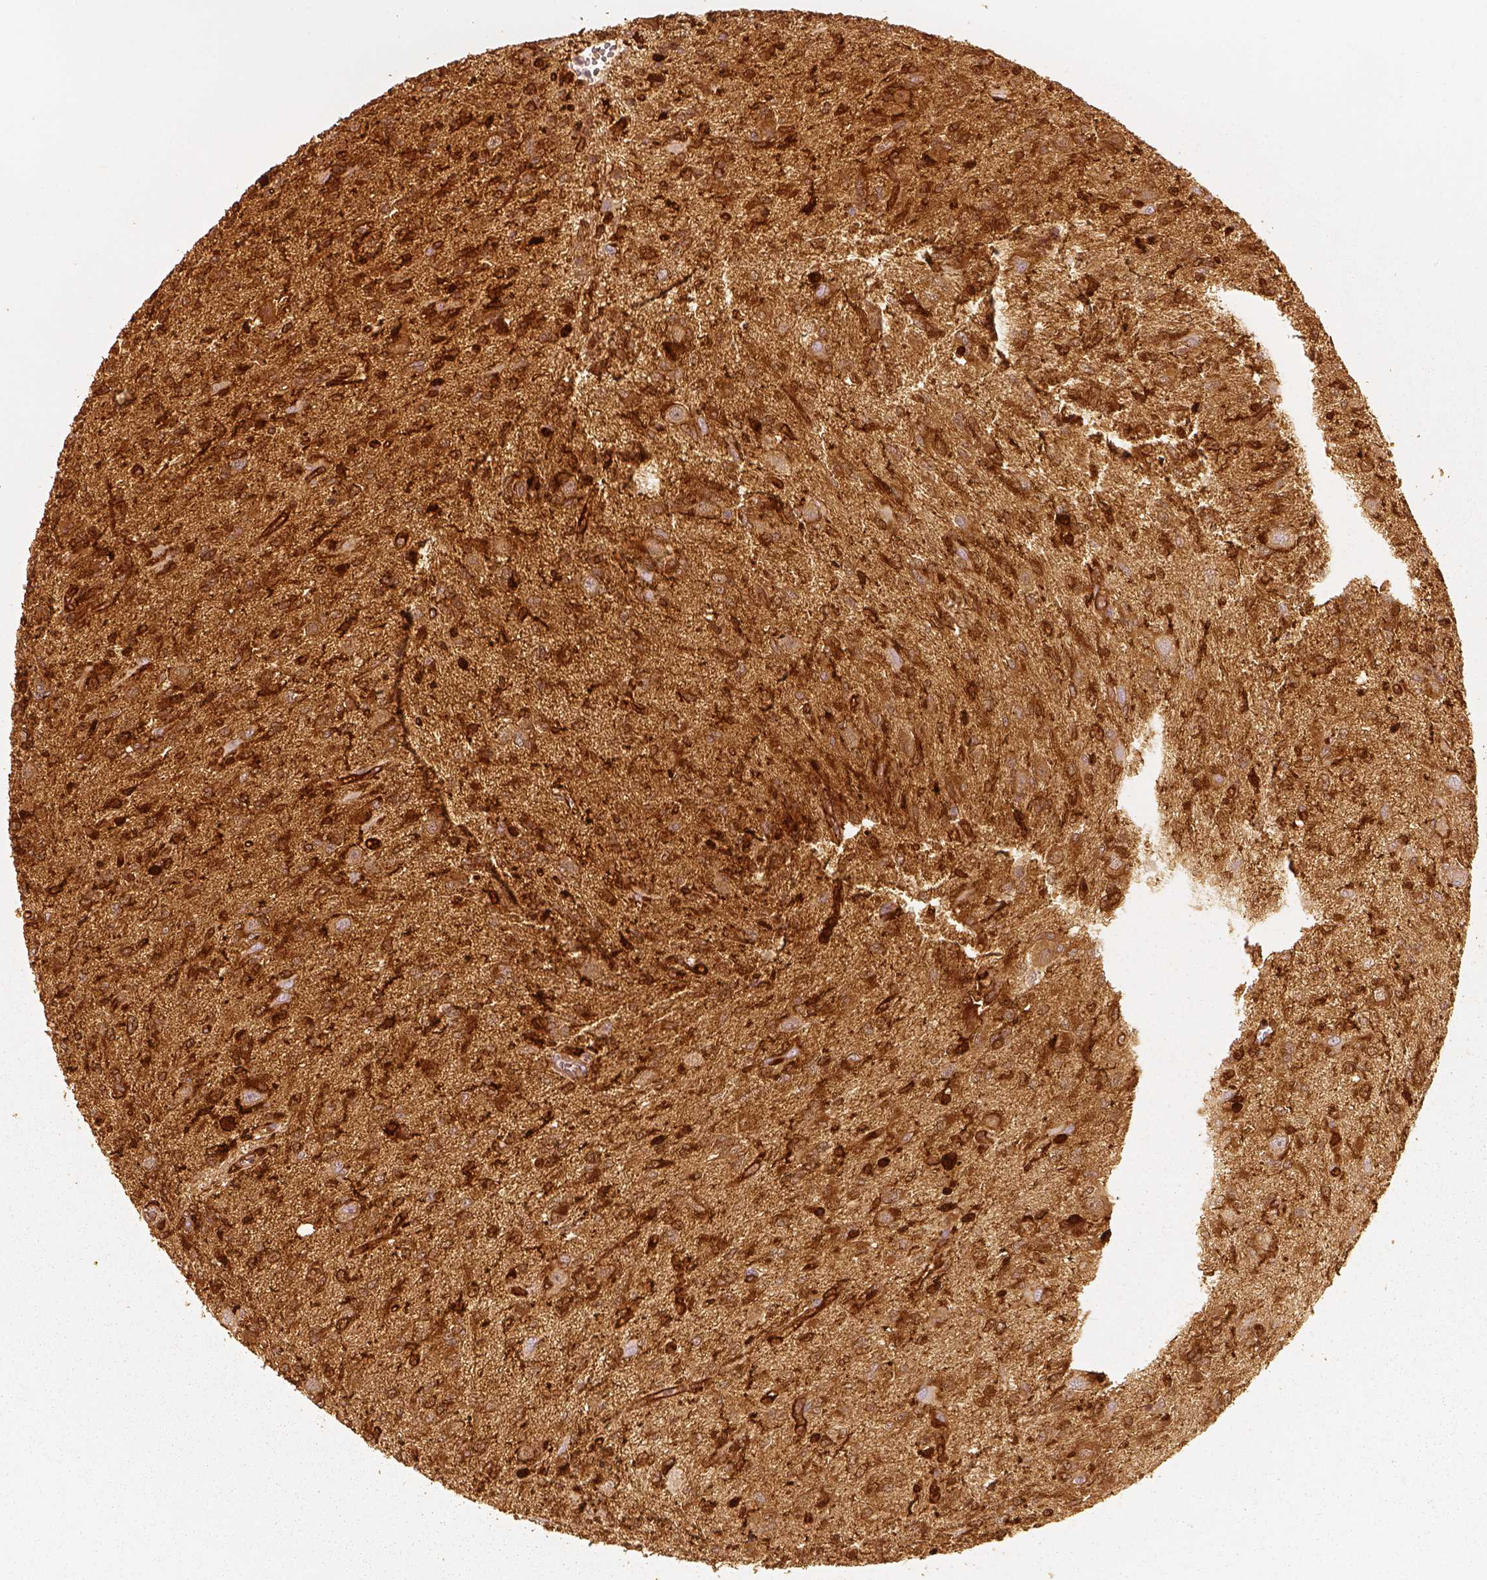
{"staining": {"intensity": "strong", "quantity": ">75%", "location": "cytoplasmic/membranous"}, "tissue": "glioma", "cell_type": "Tumor cells", "image_type": "cancer", "snomed": [{"axis": "morphology", "description": "Glioma, malignant, Low grade"}, {"axis": "topography", "description": "Brain"}], "caption": "Low-grade glioma (malignant) stained with immunohistochemistry (IHC) displays strong cytoplasmic/membranous staining in about >75% of tumor cells.", "gene": "FSCN1", "patient": {"sex": "male", "age": 64}}